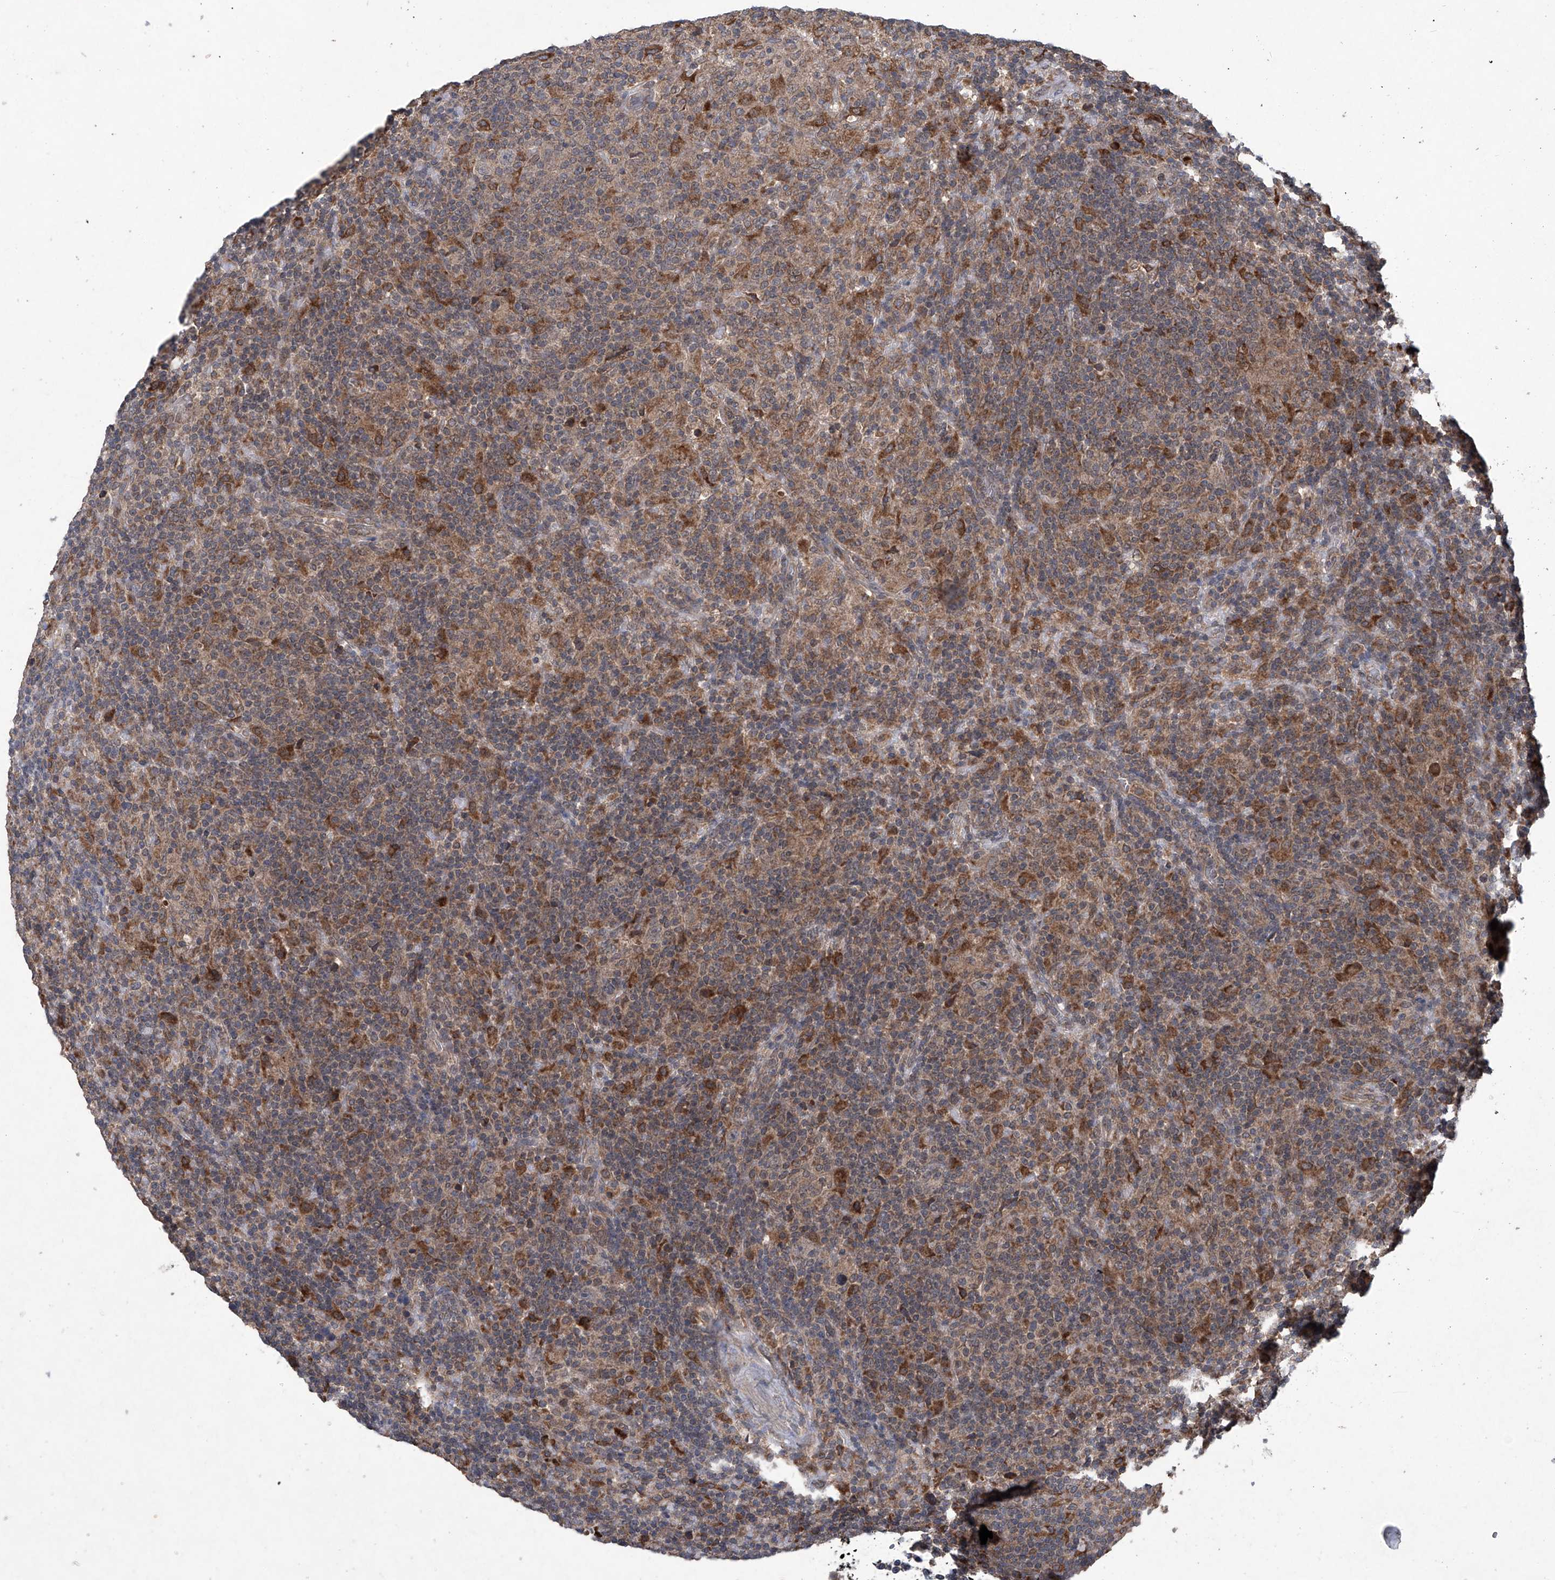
{"staining": {"intensity": "moderate", "quantity": ">75%", "location": "cytoplasmic/membranous"}, "tissue": "lymphoma", "cell_type": "Tumor cells", "image_type": "cancer", "snomed": [{"axis": "morphology", "description": "Hodgkin's disease, NOS"}, {"axis": "topography", "description": "Lymph node"}], "caption": "Hodgkin's disease was stained to show a protein in brown. There is medium levels of moderate cytoplasmic/membranous positivity in about >75% of tumor cells.", "gene": "SUMF2", "patient": {"sex": "male", "age": 70}}